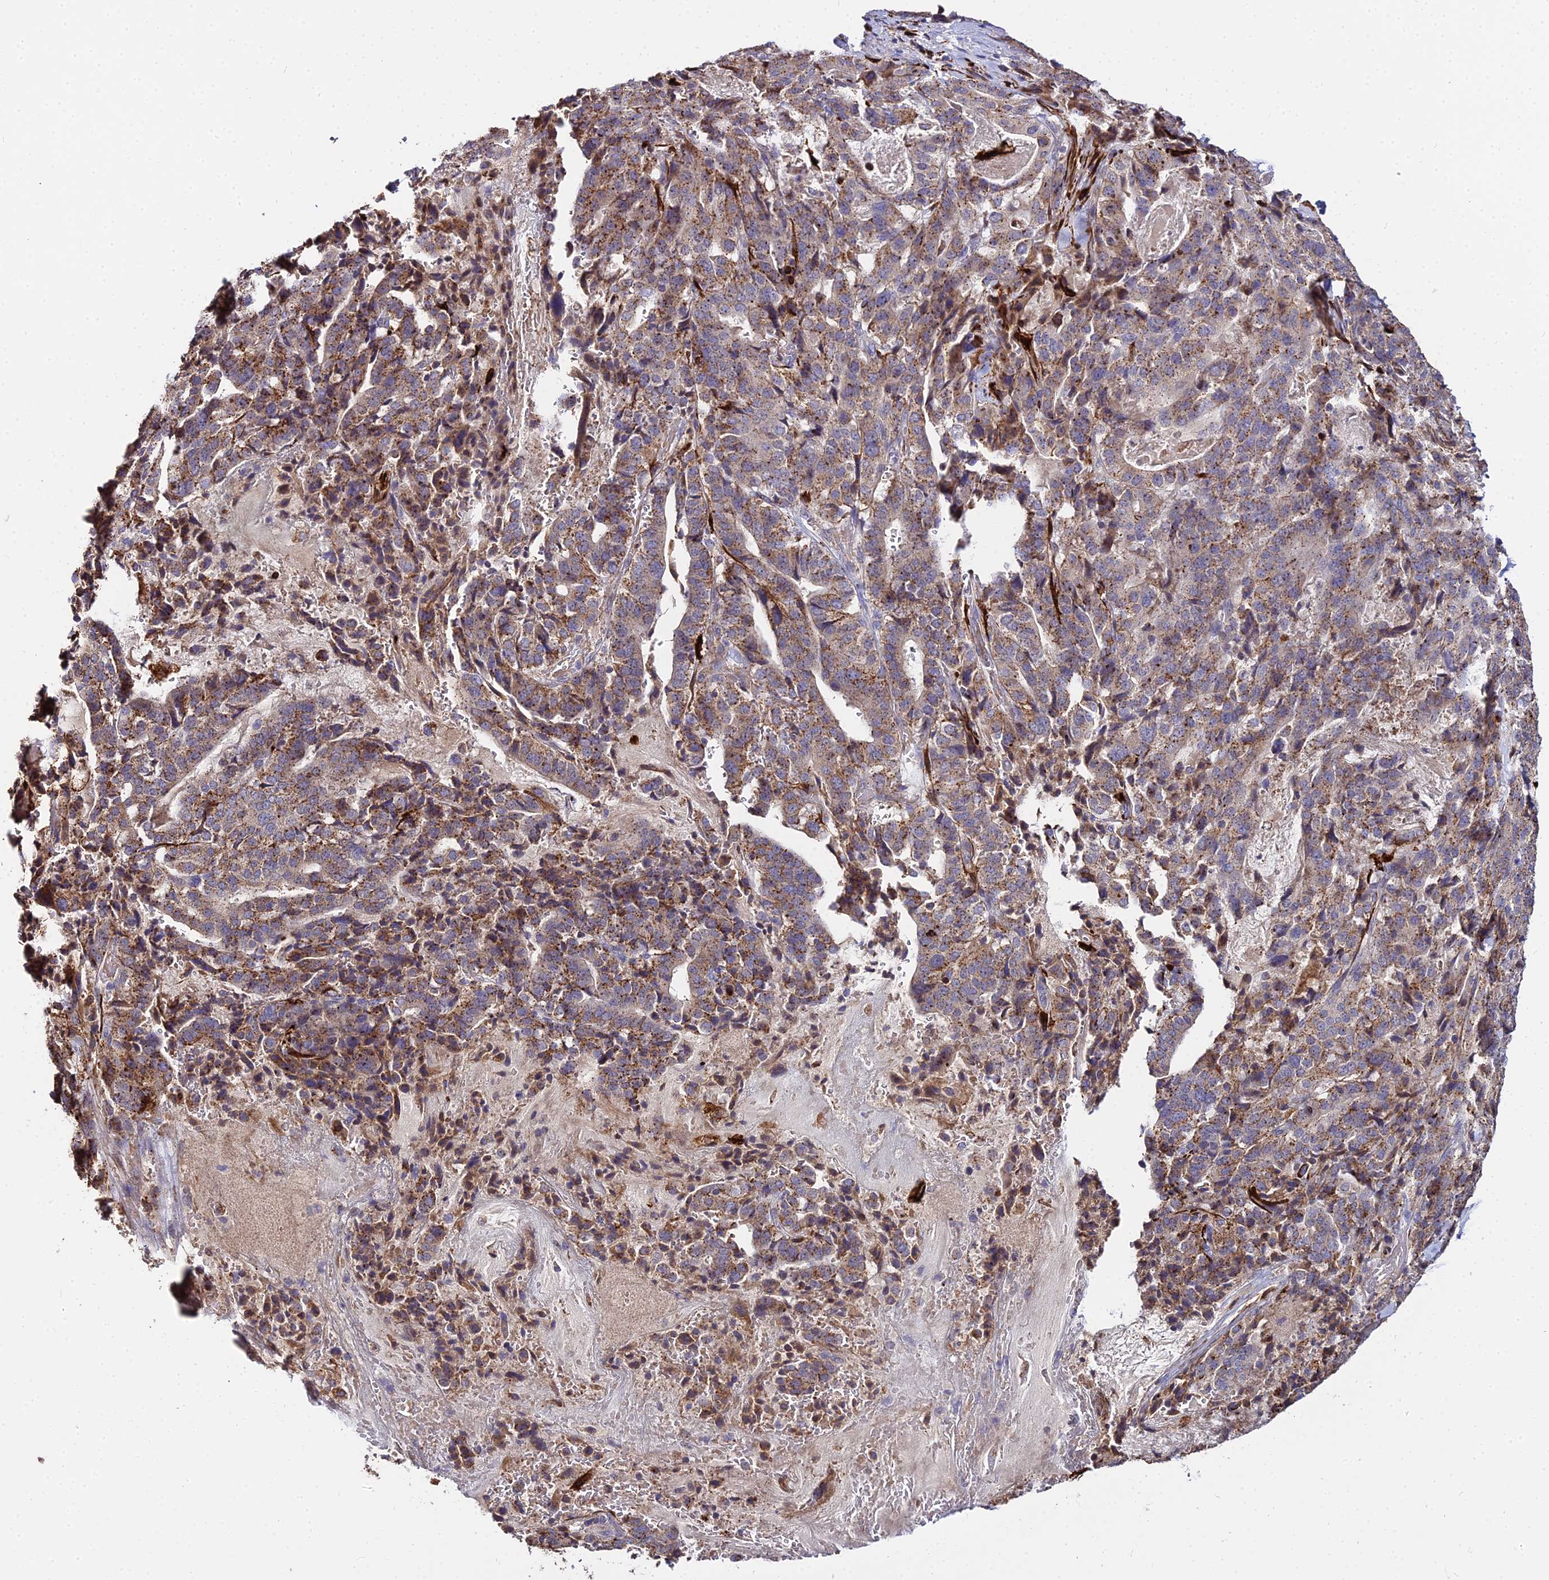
{"staining": {"intensity": "moderate", "quantity": ">75%", "location": "cytoplasmic/membranous"}, "tissue": "stomach cancer", "cell_type": "Tumor cells", "image_type": "cancer", "snomed": [{"axis": "morphology", "description": "Adenocarcinoma, NOS"}, {"axis": "topography", "description": "Stomach"}], "caption": "Immunohistochemical staining of stomach cancer reveals medium levels of moderate cytoplasmic/membranous positivity in approximately >75% of tumor cells.", "gene": "PEX19", "patient": {"sex": "male", "age": 48}}